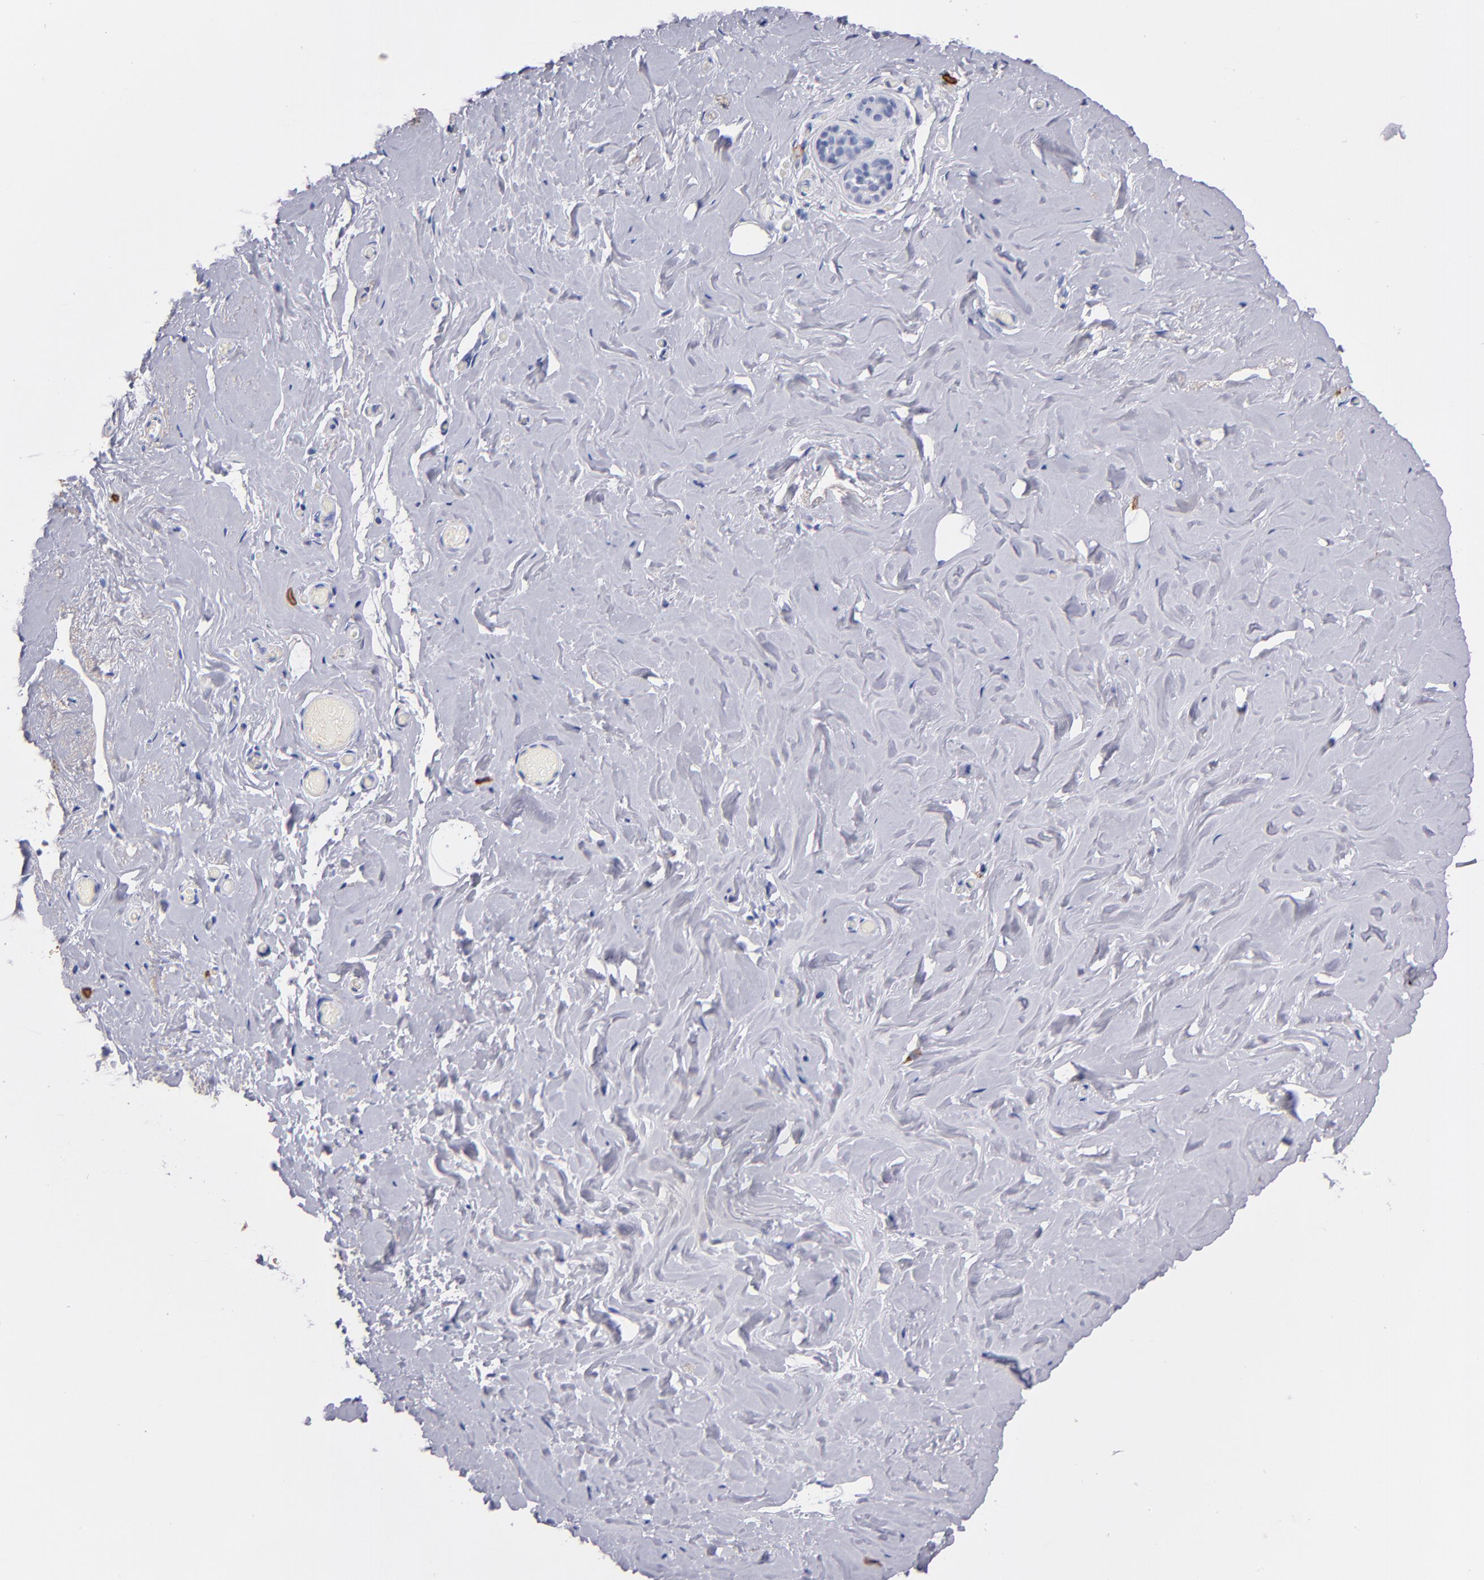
{"staining": {"intensity": "negative", "quantity": "none", "location": "none"}, "tissue": "breast", "cell_type": "Adipocytes", "image_type": "normal", "snomed": [{"axis": "morphology", "description": "Normal tissue, NOS"}, {"axis": "topography", "description": "Breast"}], "caption": "Breast was stained to show a protein in brown. There is no significant positivity in adipocytes. Brightfield microscopy of immunohistochemistry stained with DAB (brown) and hematoxylin (blue), captured at high magnification.", "gene": "KIT", "patient": {"sex": "female", "age": 75}}